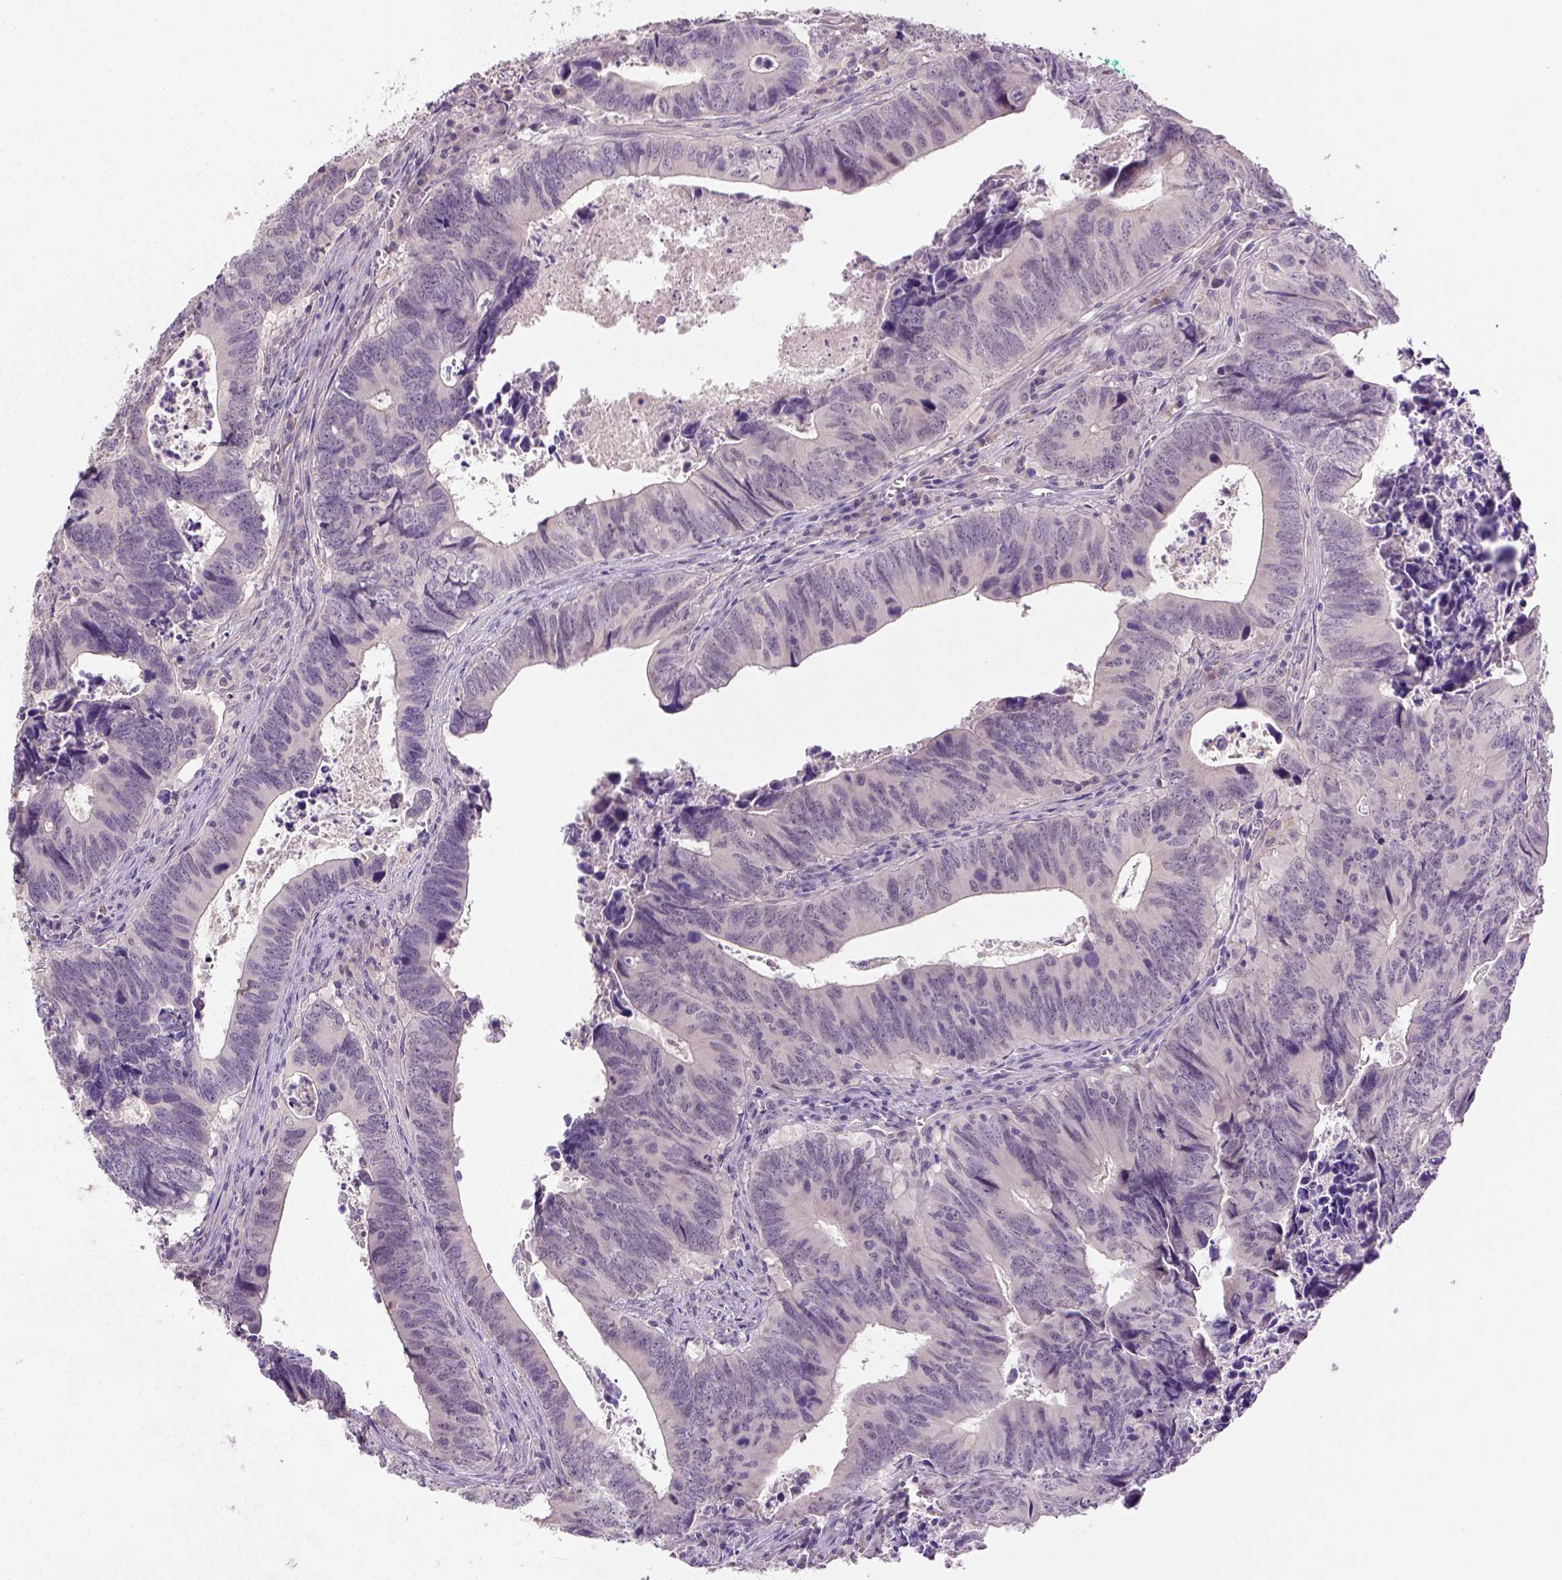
{"staining": {"intensity": "negative", "quantity": "none", "location": "none"}, "tissue": "colorectal cancer", "cell_type": "Tumor cells", "image_type": "cancer", "snomed": [{"axis": "morphology", "description": "Adenocarcinoma, NOS"}, {"axis": "topography", "description": "Colon"}], "caption": "This is a image of immunohistochemistry (IHC) staining of adenocarcinoma (colorectal), which shows no expression in tumor cells.", "gene": "NLGN2", "patient": {"sex": "female", "age": 82}}